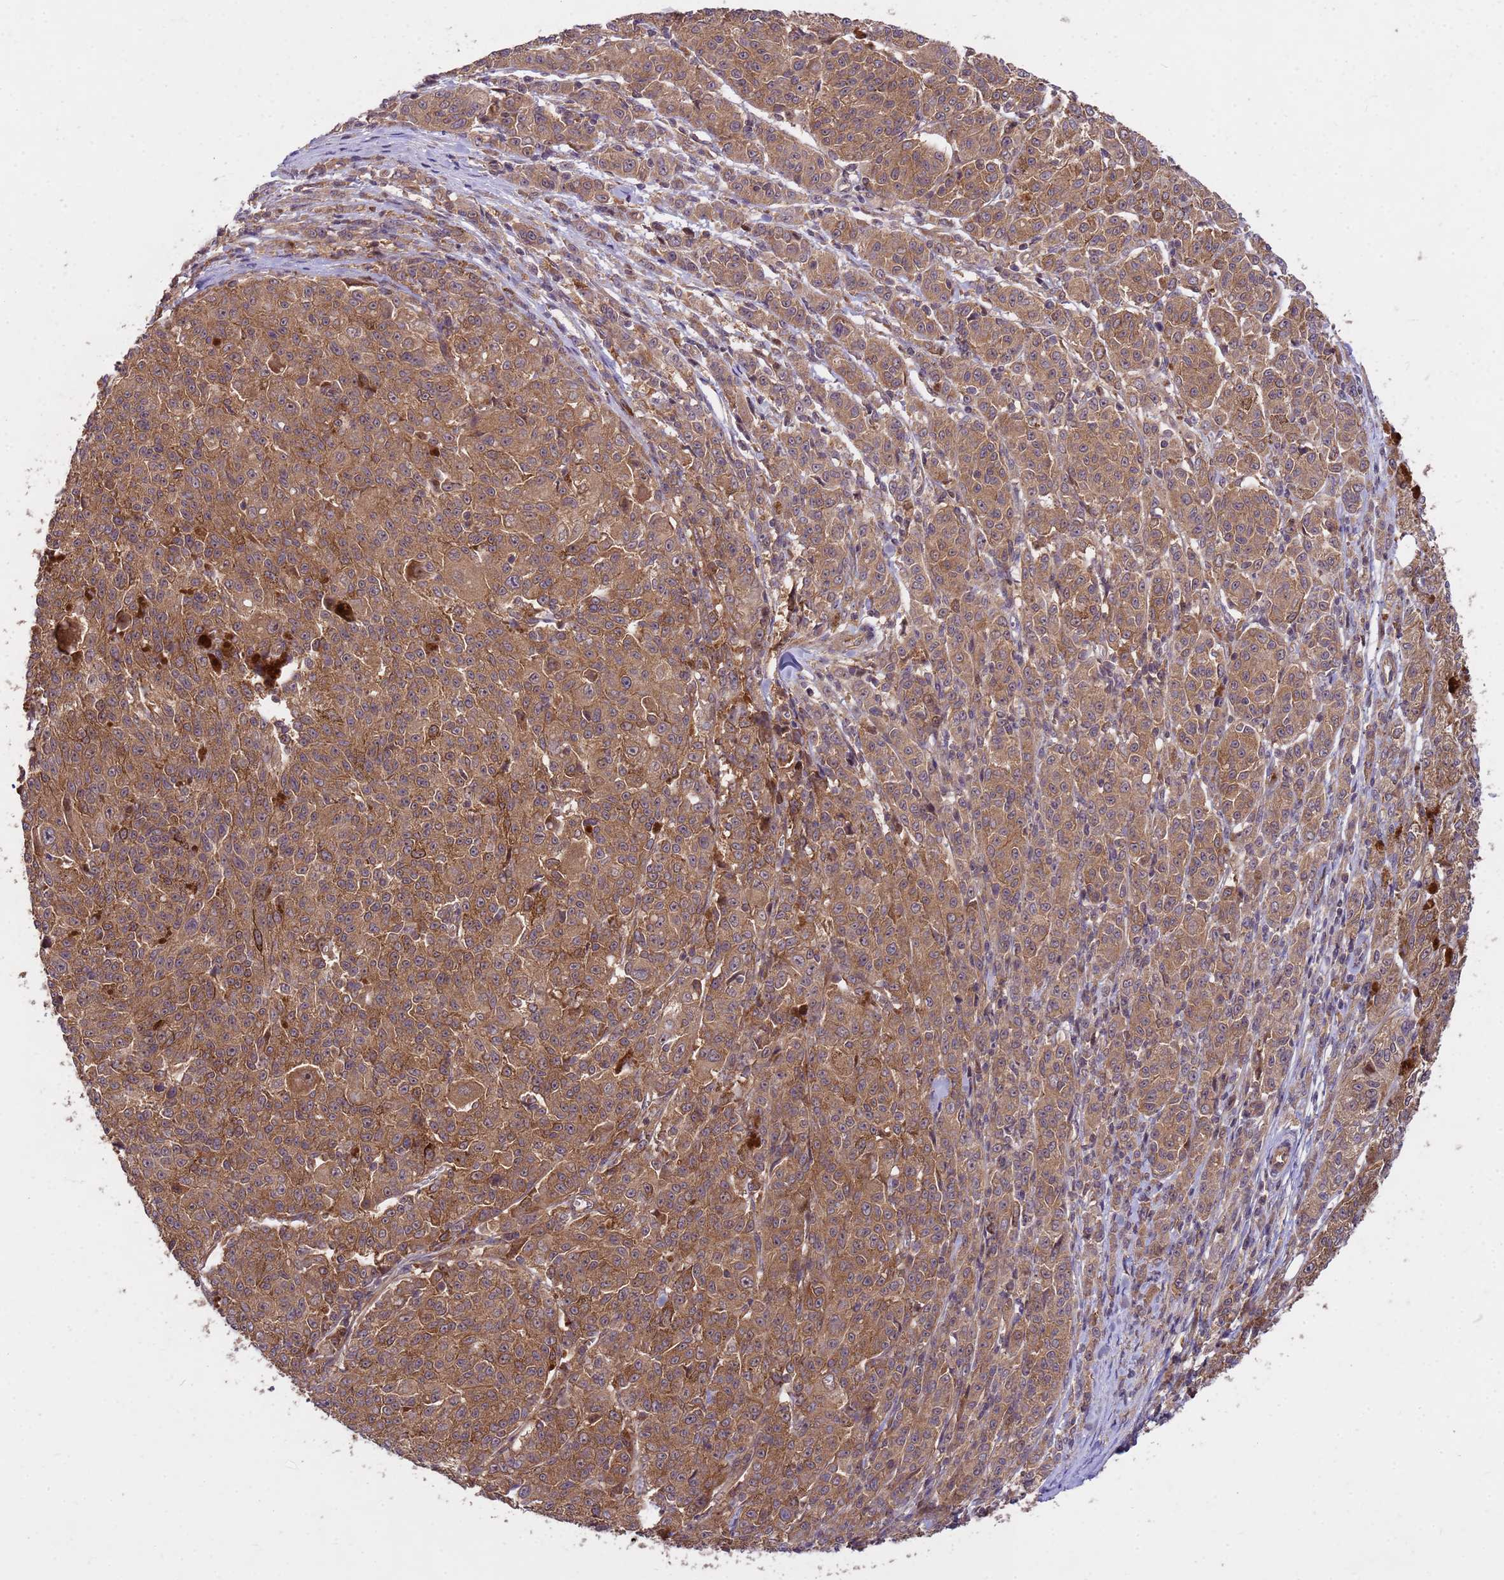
{"staining": {"intensity": "moderate", "quantity": ">75%", "location": "cytoplasmic/membranous"}, "tissue": "melanoma", "cell_type": "Tumor cells", "image_type": "cancer", "snomed": [{"axis": "morphology", "description": "Malignant melanoma, NOS"}, {"axis": "topography", "description": "Skin"}], "caption": "Protein expression analysis of human melanoma reveals moderate cytoplasmic/membranous staining in approximately >75% of tumor cells.", "gene": "PPP2CB", "patient": {"sex": "female", "age": 52}}